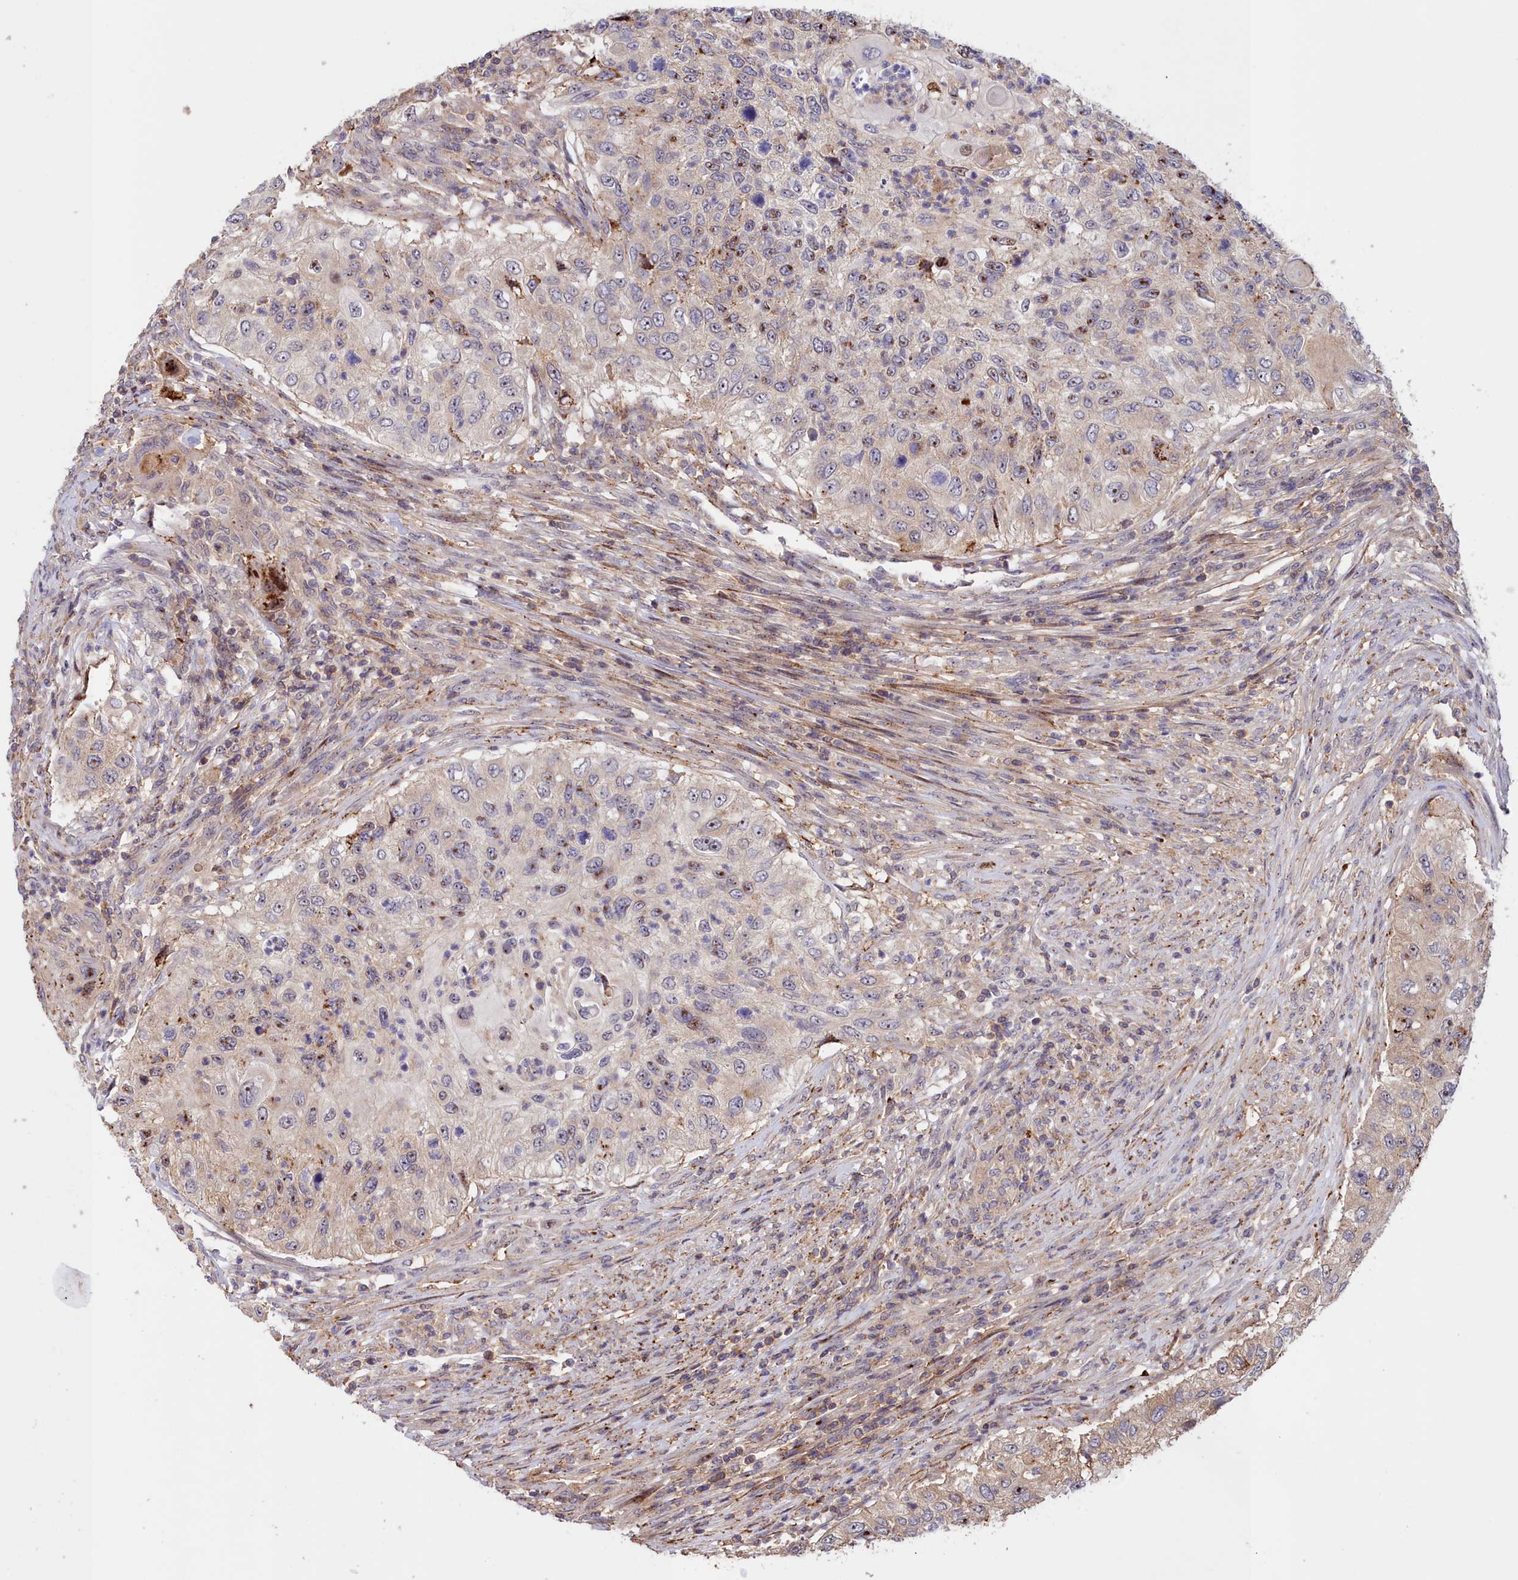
{"staining": {"intensity": "moderate", "quantity": "25%-75%", "location": "cytoplasmic/membranous,nuclear"}, "tissue": "urothelial cancer", "cell_type": "Tumor cells", "image_type": "cancer", "snomed": [{"axis": "morphology", "description": "Urothelial carcinoma, High grade"}, {"axis": "topography", "description": "Urinary bladder"}], "caption": "High-grade urothelial carcinoma stained with a protein marker displays moderate staining in tumor cells.", "gene": "NEURL4", "patient": {"sex": "female", "age": 60}}